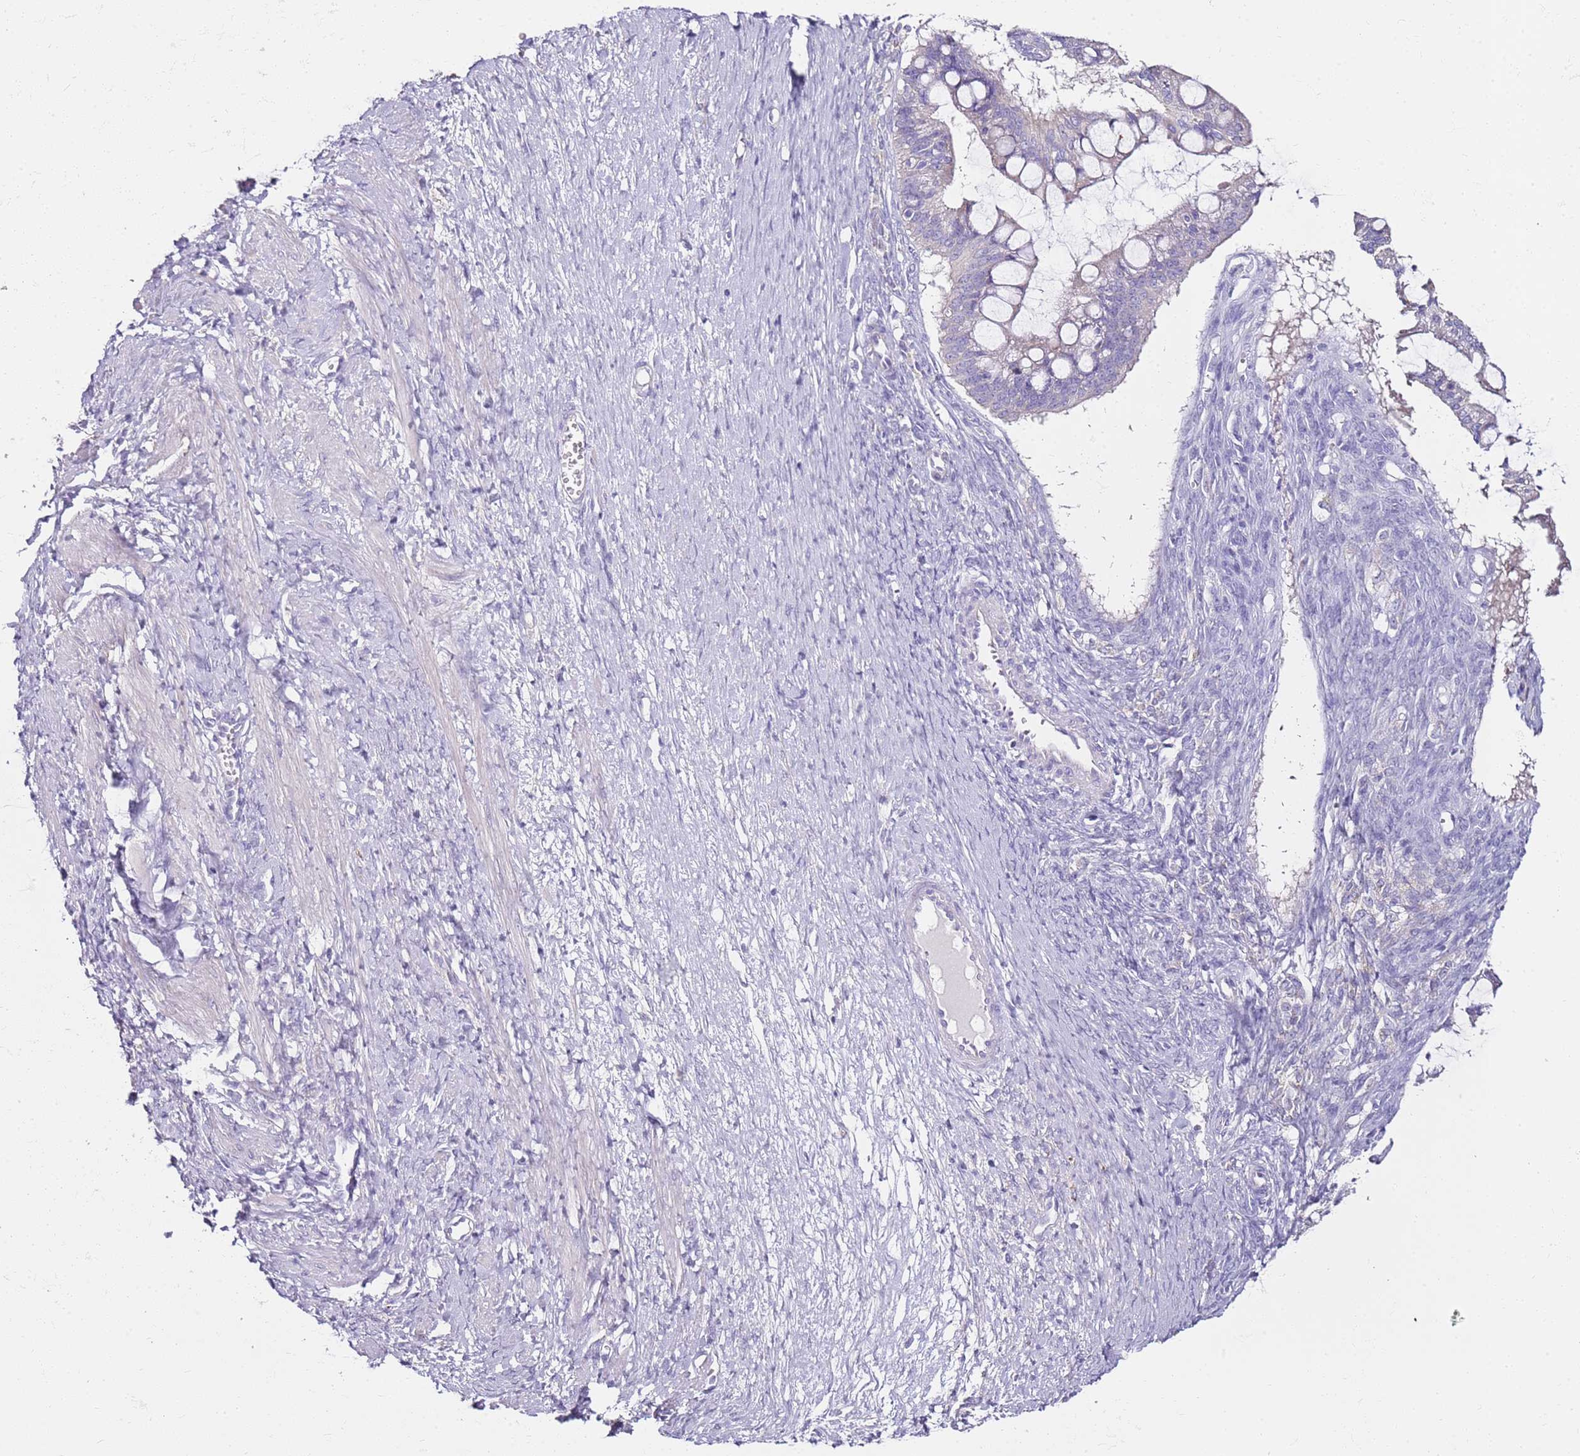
{"staining": {"intensity": "negative", "quantity": "none", "location": "none"}, "tissue": "ovarian cancer", "cell_type": "Tumor cells", "image_type": "cancer", "snomed": [{"axis": "morphology", "description": "Cystadenocarcinoma, mucinous, NOS"}, {"axis": "topography", "description": "Ovary"}], "caption": "This is an immunohistochemistry image of human ovarian cancer (mucinous cystadenocarcinoma). There is no staining in tumor cells.", "gene": "MYBPC3", "patient": {"sex": "female", "age": 73}}